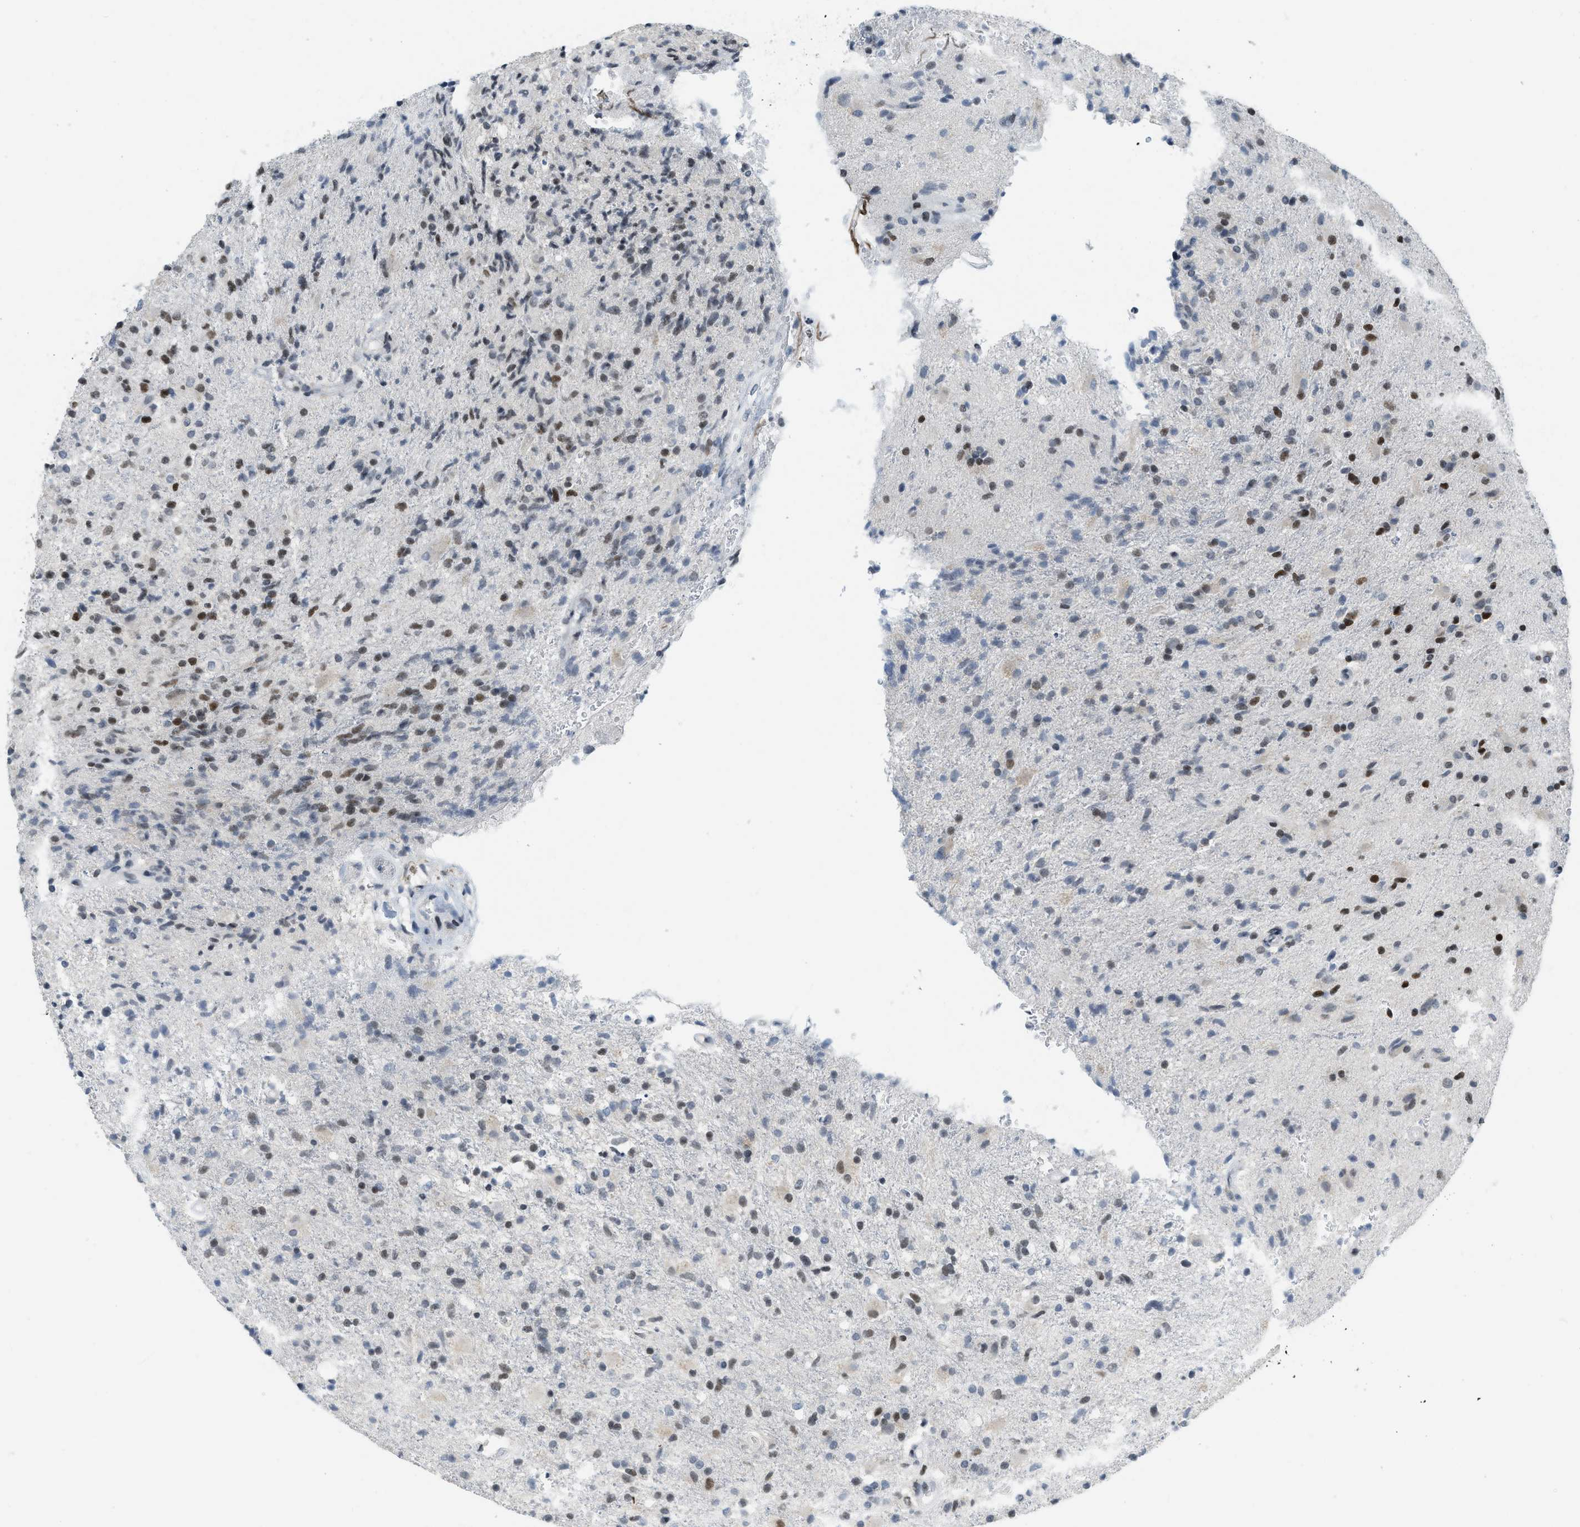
{"staining": {"intensity": "strong", "quantity": "25%-75%", "location": "nuclear"}, "tissue": "glioma", "cell_type": "Tumor cells", "image_type": "cancer", "snomed": [{"axis": "morphology", "description": "Glioma, malignant, High grade"}, {"axis": "topography", "description": "Brain"}], "caption": "Glioma stained with immunohistochemistry (IHC) demonstrates strong nuclear positivity in approximately 25%-75% of tumor cells. The protein of interest is stained brown, and the nuclei are stained in blue (DAB IHC with brightfield microscopy, high magnification).", "gene": "PBX1", "patient": {"sex": "male", "age": 72}}